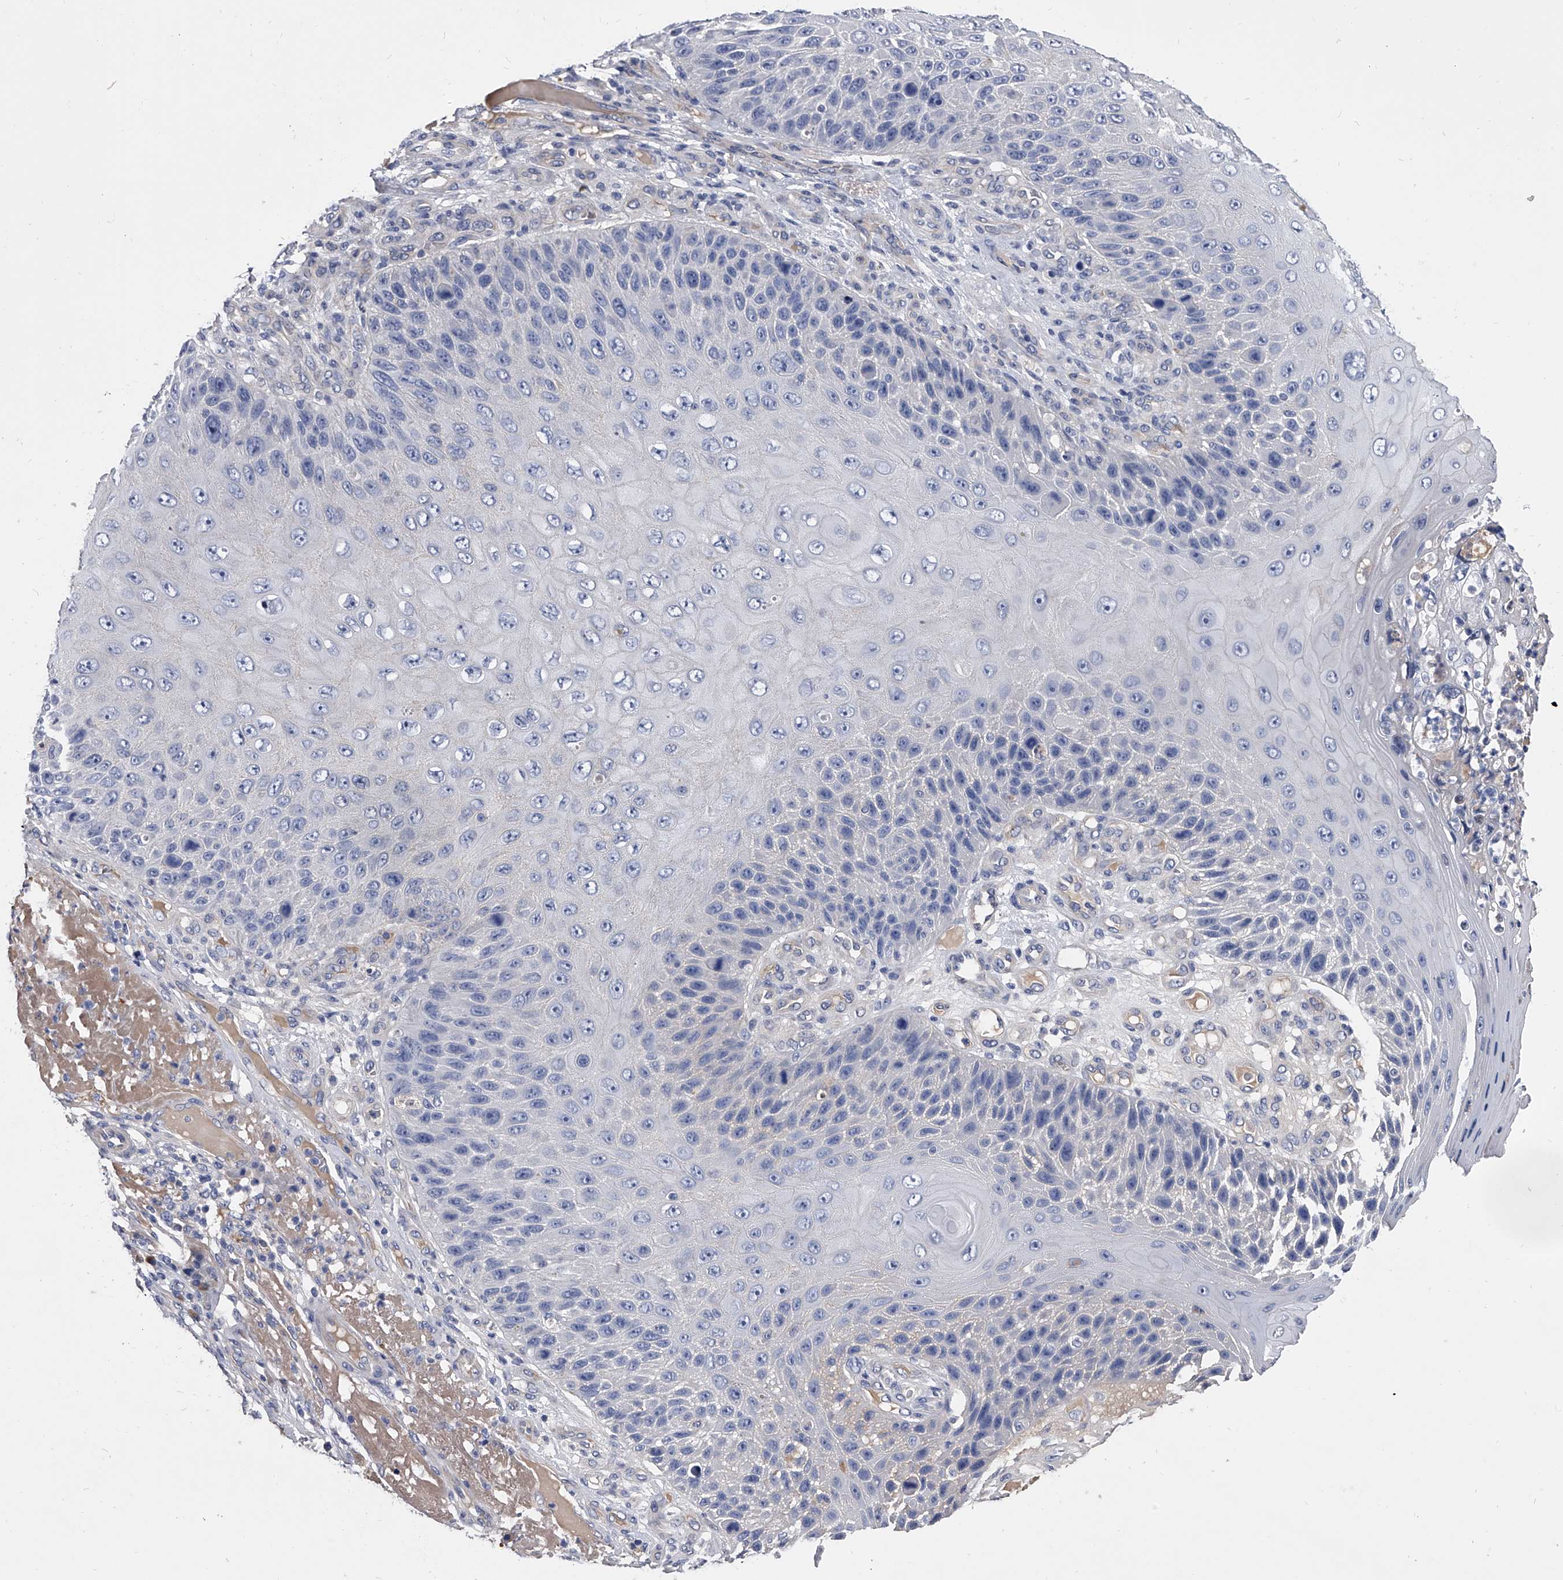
{"staining": {"intensity": "negative", "quantity": "none", "location": "none"}, "tissue": "skin cancer", "cell_type": "Tumor cells", "image_type": "cancer", "snomed": [{"axis": "morphology", "description": "Squamous cell carcinoma, NOS"}, {"axis": "topography", "description": "Skin"}], "caption": "This is a histopathology image of immunohistochemistry staining of squamous cell carcinoma (skin), which shows no positivity in tumor cells.", "gene": "EFCAB7", "patient": {"sex": "female", "age": 88}}